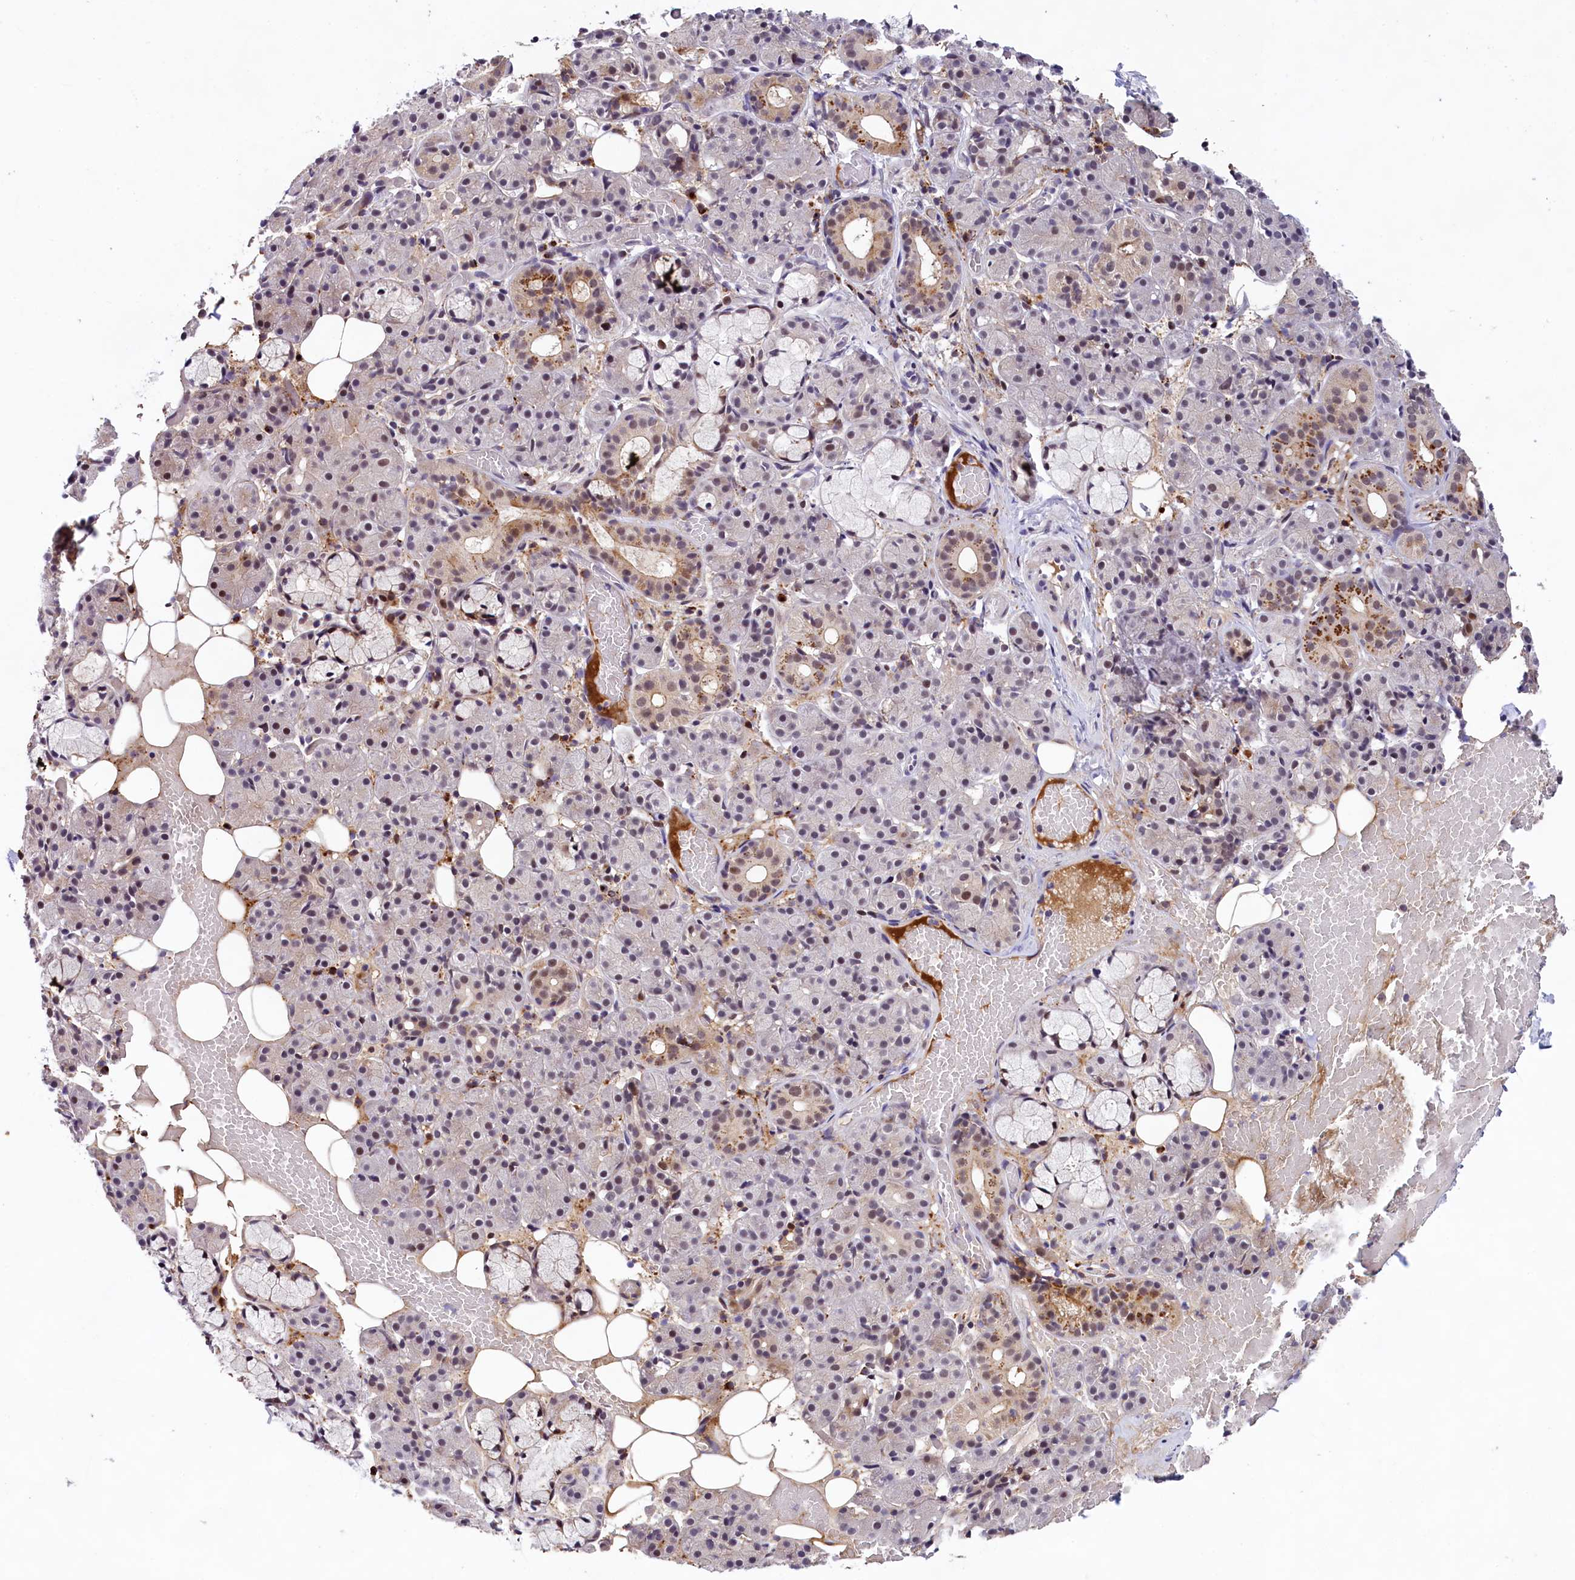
{"staining": {"intensity": "moderate", "quantity": "<25%", "location": "cytoplasmic/membranous"}, "tissue": "salivary gland", "cell_type": "Glandular cells", "image_type": "normal", "snomed": [{"axis": "morphology", "description": "Normal tissue, NOS"}, {"axis": "topography", "description": "Salivary gland"}], "caption": "A brown stain shows moderate cytoplasmic/membranous staining of a protein in glandular cells of normal human salivary gland. (DAB IHC, brown staining for protein, blue staining for nuclei).", "gene": "FBXO45", "patient": {"sex": "male", "age": 63}}